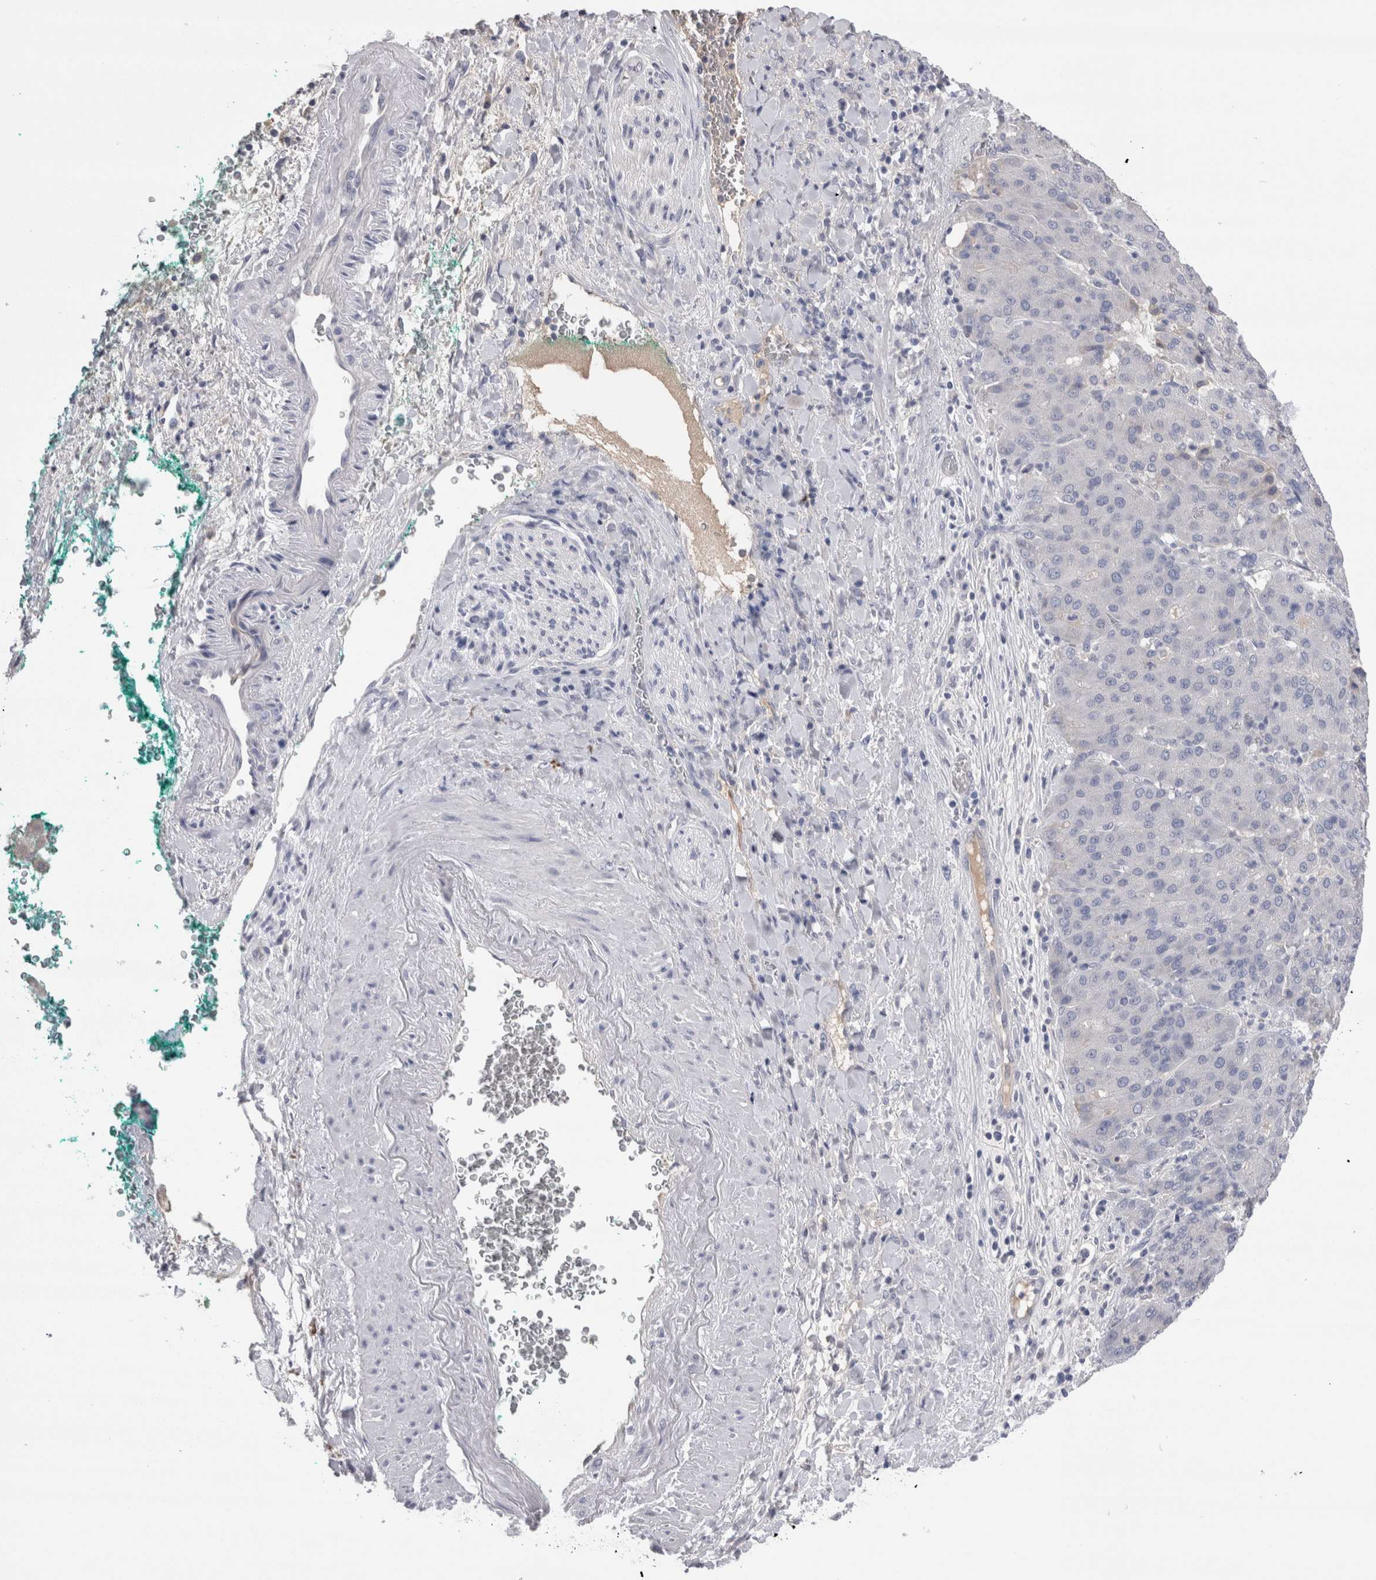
{"staining": {"intensity": "negative", "quantity": "none", "location": "none"}, "tissue": "liver cancer", "cell_type": "Tumor cells", "image_type": "cancer", "snomed": [{"axis": "morphology", "description": "Carcinoma, Hepatocellular, NOS"}, {"axis": "topography", "description": "Liver"}], "caption": "Liver cancer was stained to show a protein in brown. There is no significant positivity in tumor cells.", "gene": "REG1A", "patient": {"sex": "male", "age": 65}}